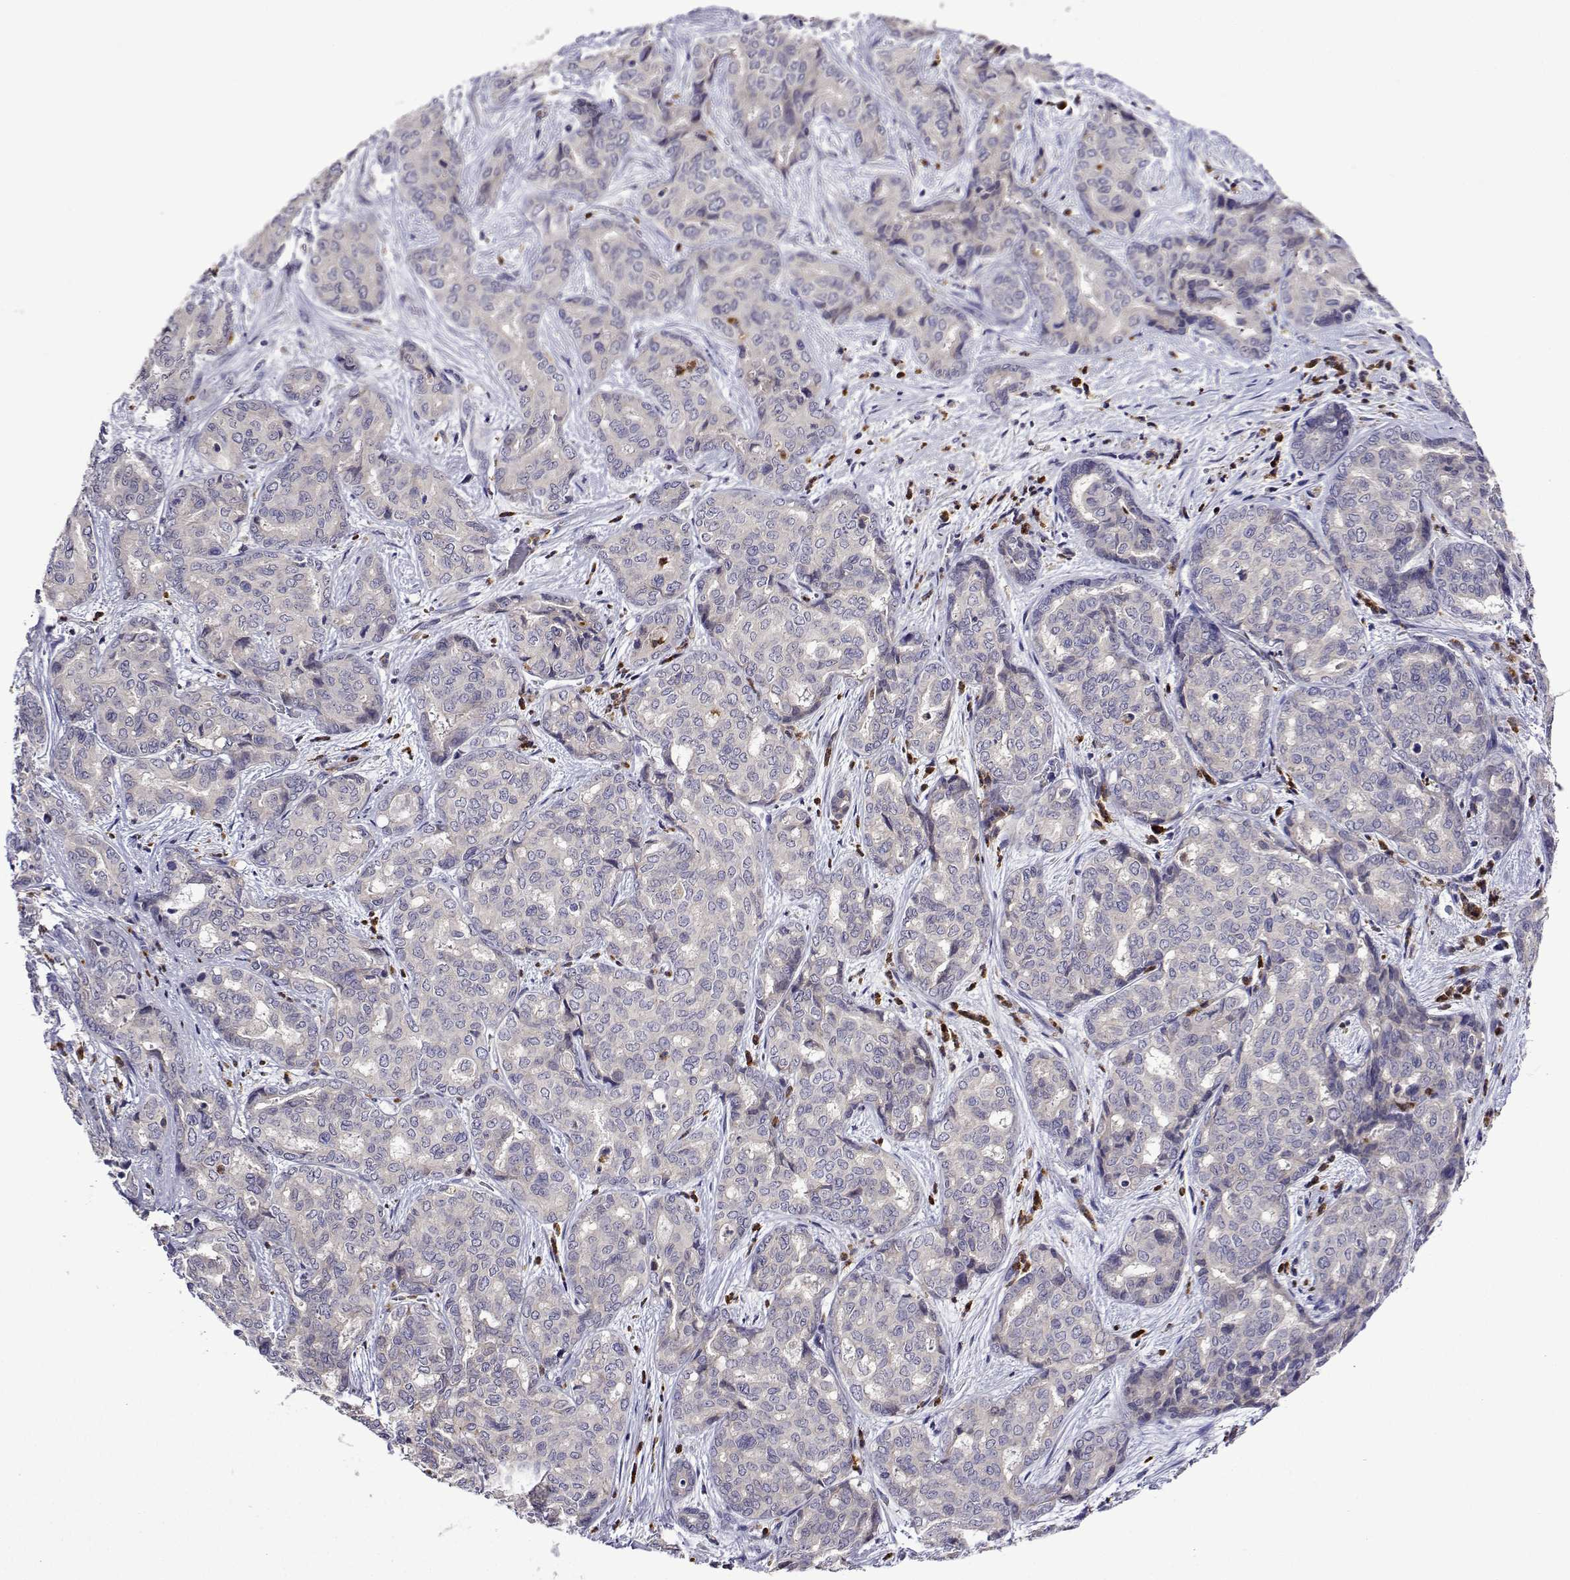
{"staining": {"intensity": "negative", "quantity": "none", "location": "none"}, "tissue": "liver cancer", "cell_type": "Tumor cells", "image_type": "cancer", "snomed": [{"axis": "morphology", "description": "Cholangiocarcinoma"}, {"axis": "topography", "description": "Liver"}], "caption": "Human liver cancer (cholangiocarcinoma) stained for a protein using immunohistochemistry (IHC) shows no positivity in tumor cells.", "gene": "SULT2A1", "patient": {"sex": "female", "age": 64}}